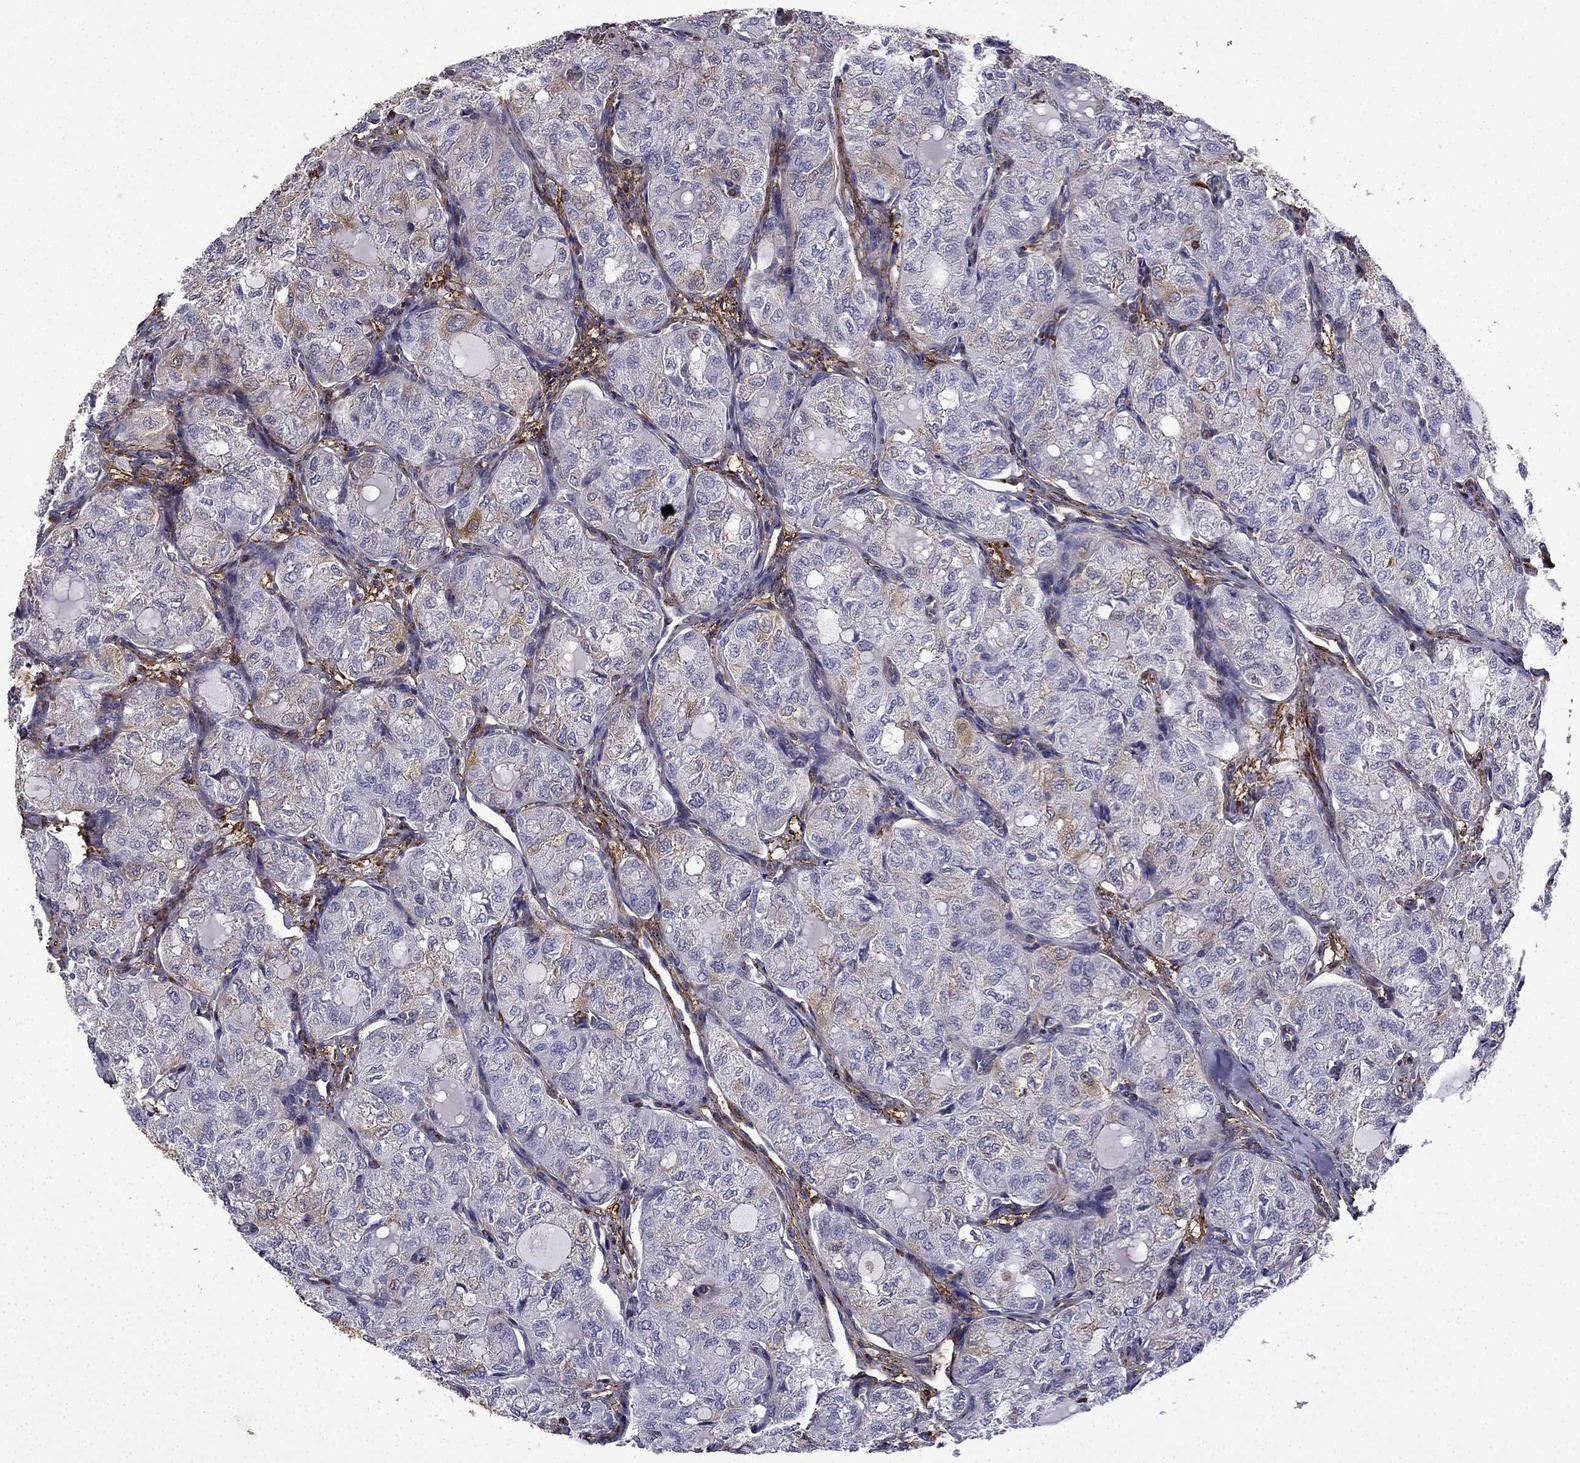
{"staining": {"intensity": "strong", "quantity": "<25%", "location": "cytoplasmic/membranous"}, "tissue": "thyroid cancer", "cell_type": "Tumor cells", "image_type": "cancer", "snomed": [{"axis": "morphology", "description": "Follicular adenoma carcinoma, NOS"}, {"axis": "topography", "description": "Thyroid gland"}], "caption": "Thyroid cancer (follicular adenoma carcinoma) stained for a protein exhibits strong cytoplasmic/membranous positivity in tumor cells. Nuclei are stained in blue.", "gene": "MAP4", "patient": {"sex": "male", "age": 75}}